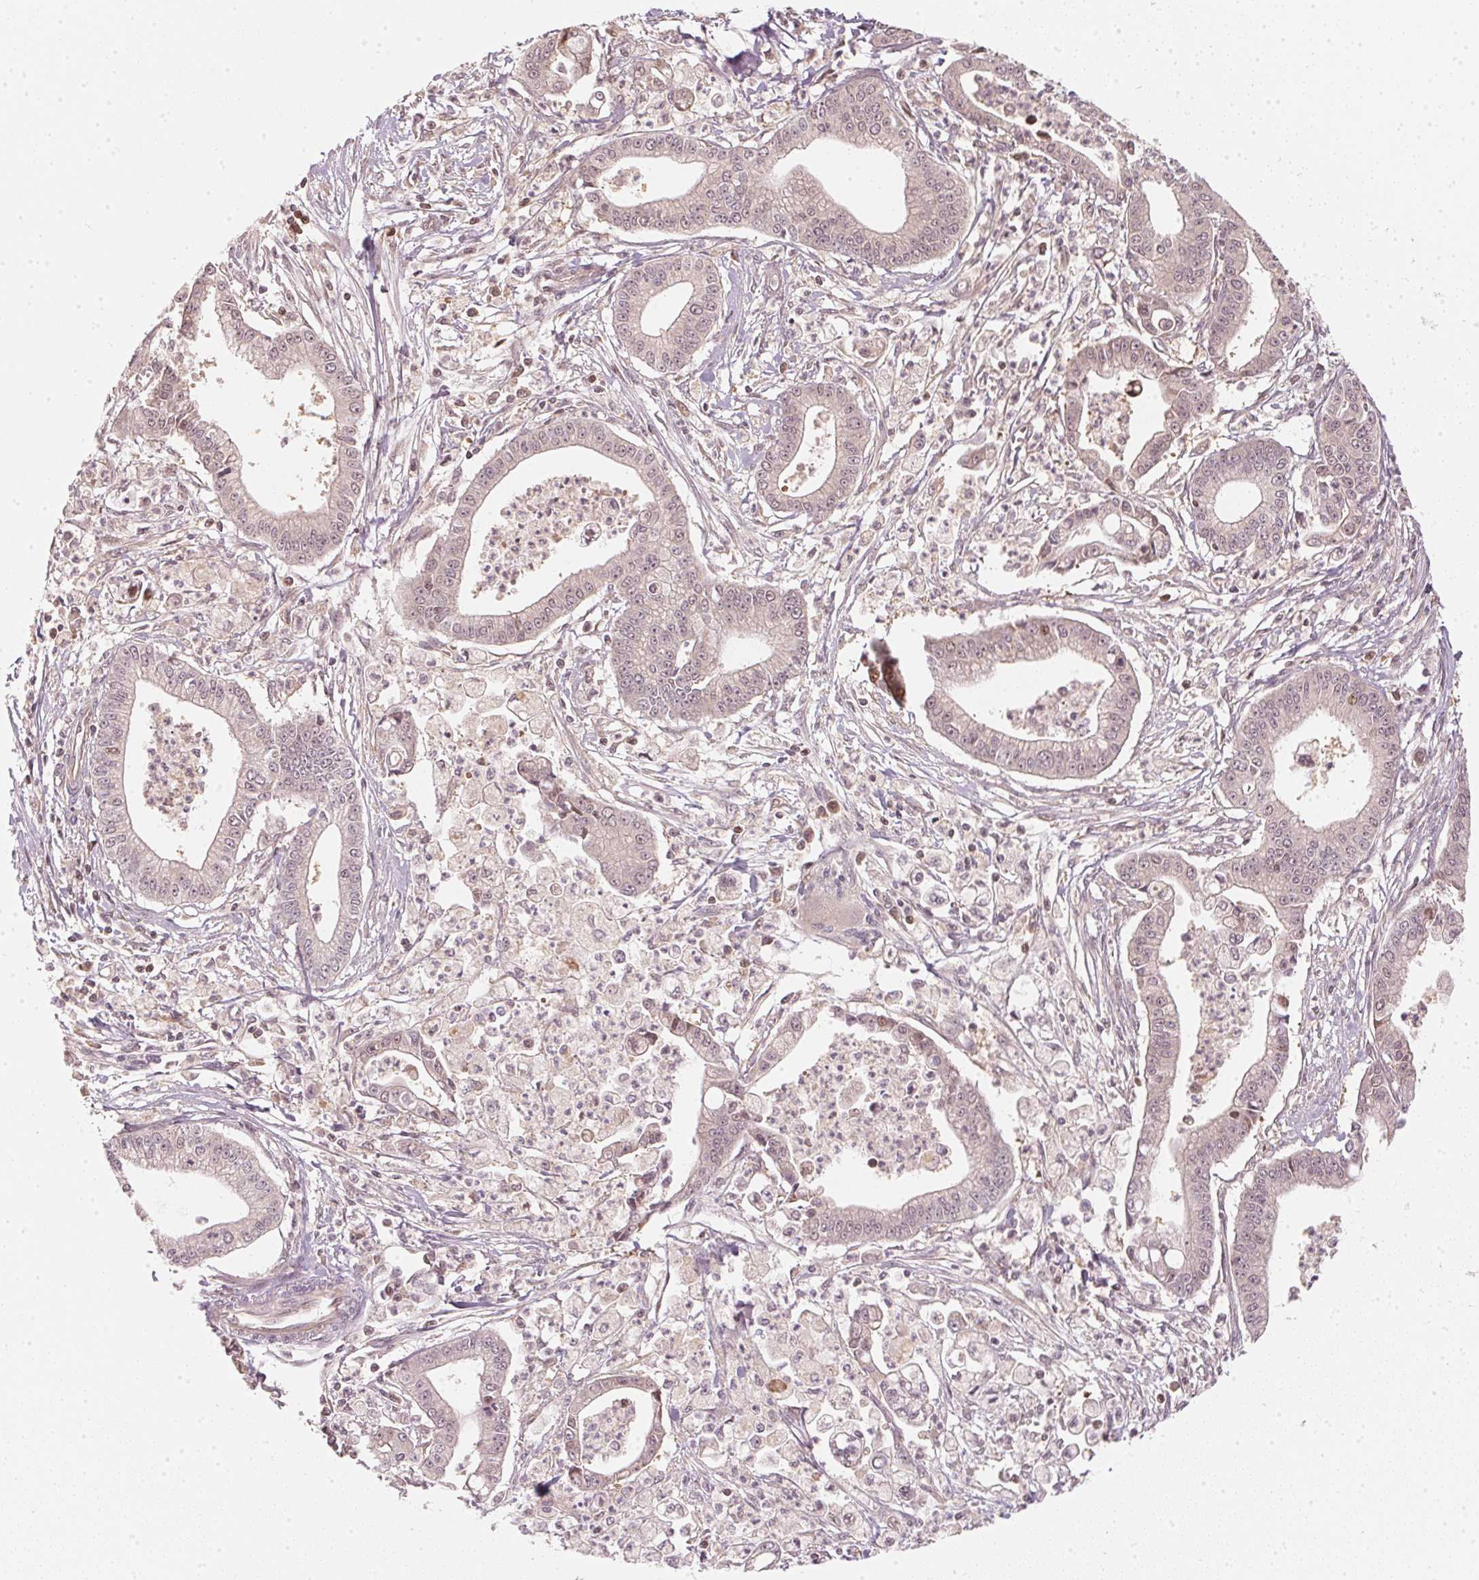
{"staining": {"intensity": "negative", "quantity": "none", "location": "none"}, "tissue": "pancreatic cancer", "cell_type": "Tumor cells", "image_type": "cancer", "snomed": [{"axis": "morphology", "description": "Adenocarcinoma, NOS"}, {"axis": "topography", "description": "Pancreas"}], "caption": "Pancreatic cancer stained for a protein using IHC exhibits no positivity tumor cells.", "gene": "UBE2L3", "patient": {"sex": "female", "age": 65}}